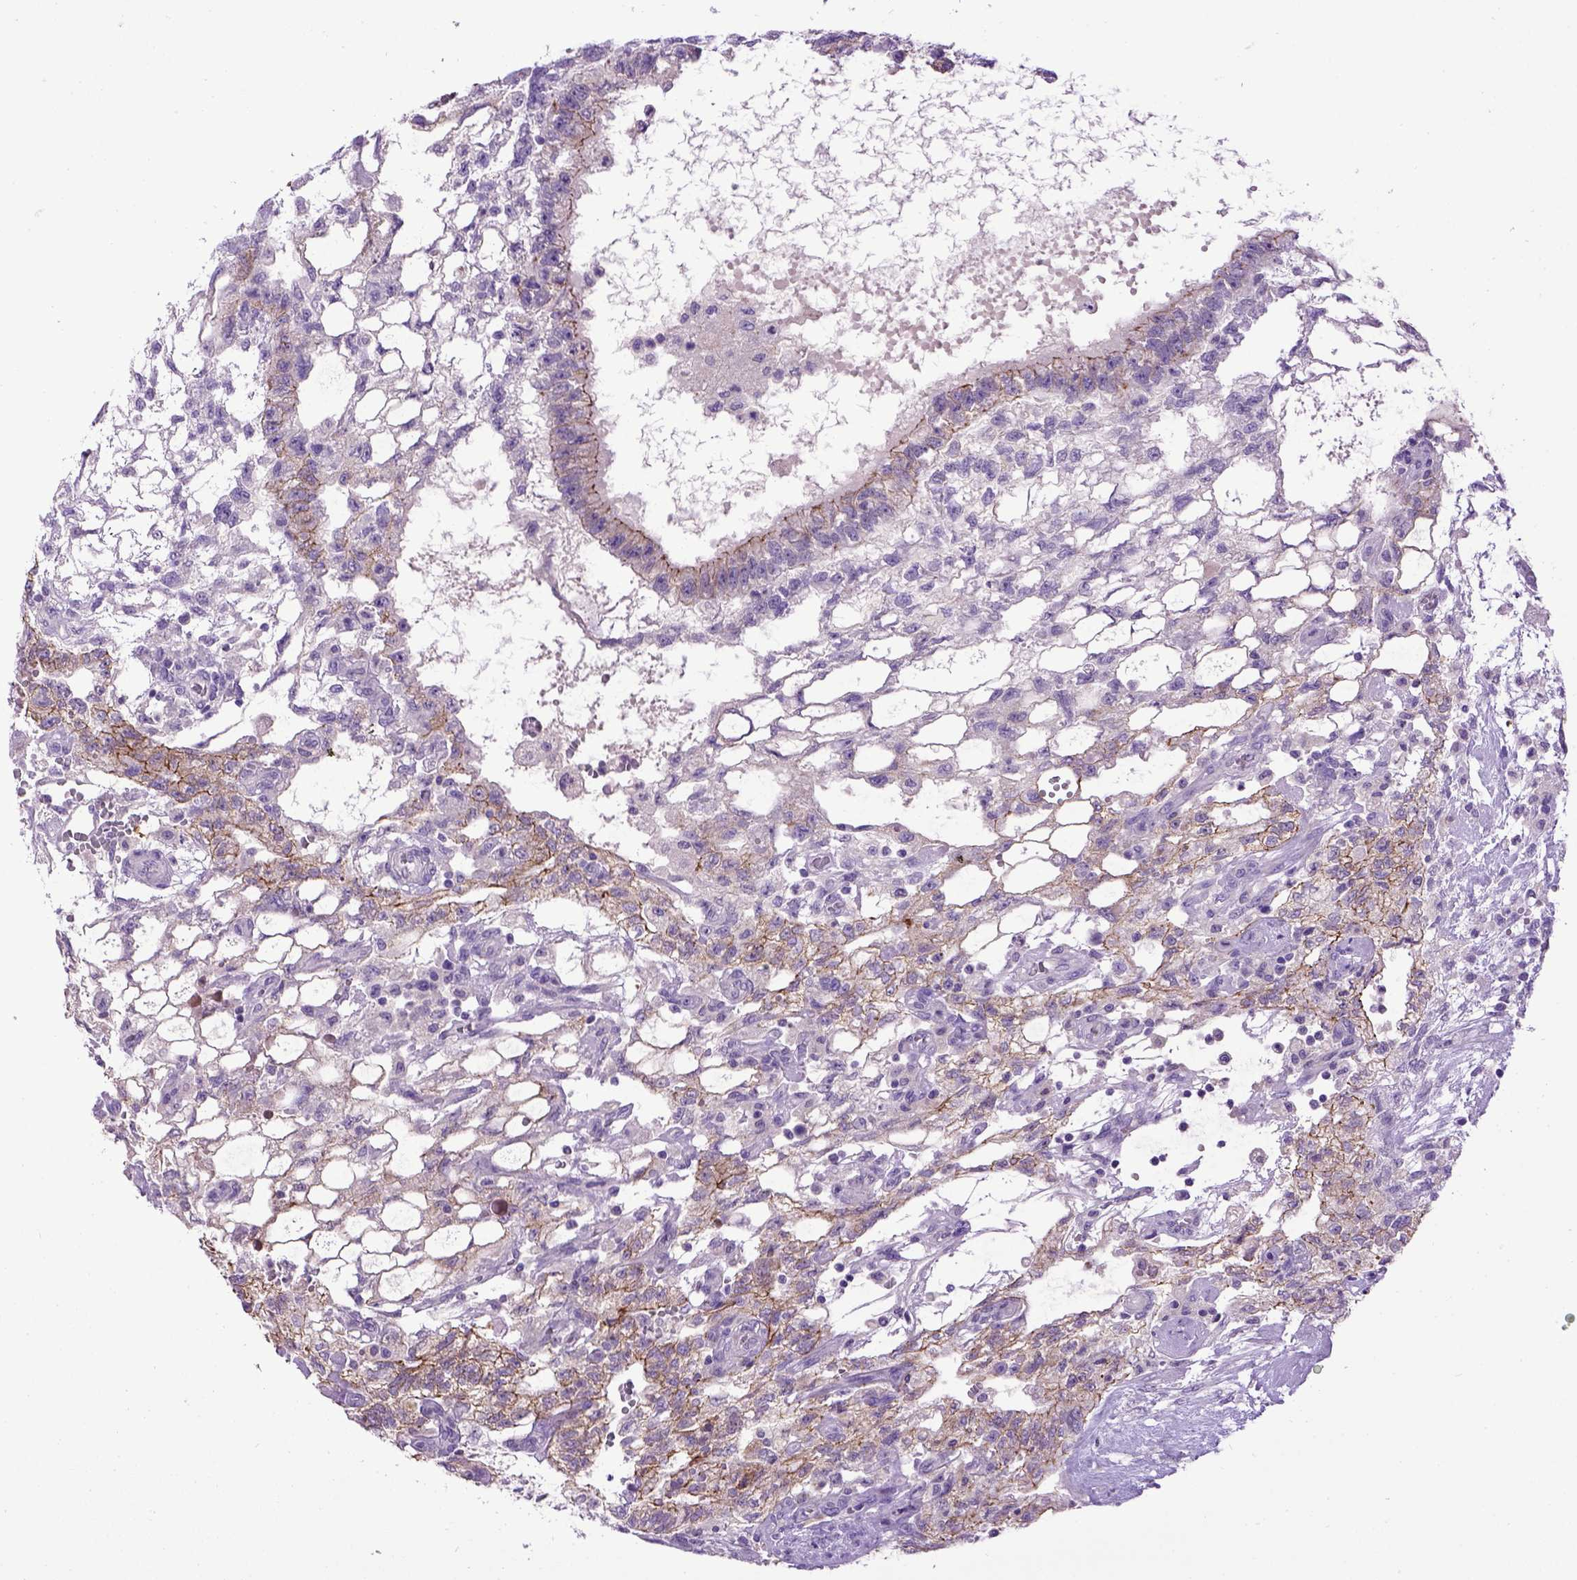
{"staining": {"intensity": "moderate", "quantity": "25%-75%", "location": "cytoplasmic/membranous"}, "tissue": "testis cancer", "cell_type": "Tumor cells", "image_type": "cancer", "snomed": [{"axis": "morphology", "description": "Carcinoma, Embryonal, NOS"}, {"axis": "topography", "description": "Testis"}], "caption": "Tumor cells show medium levels of moderate cytoplasmic/membranous expression in approximately 25%-75% of cells in testis cancer.", "gene": "CDH1", "patient": {"sex": "male", "age": 32}}